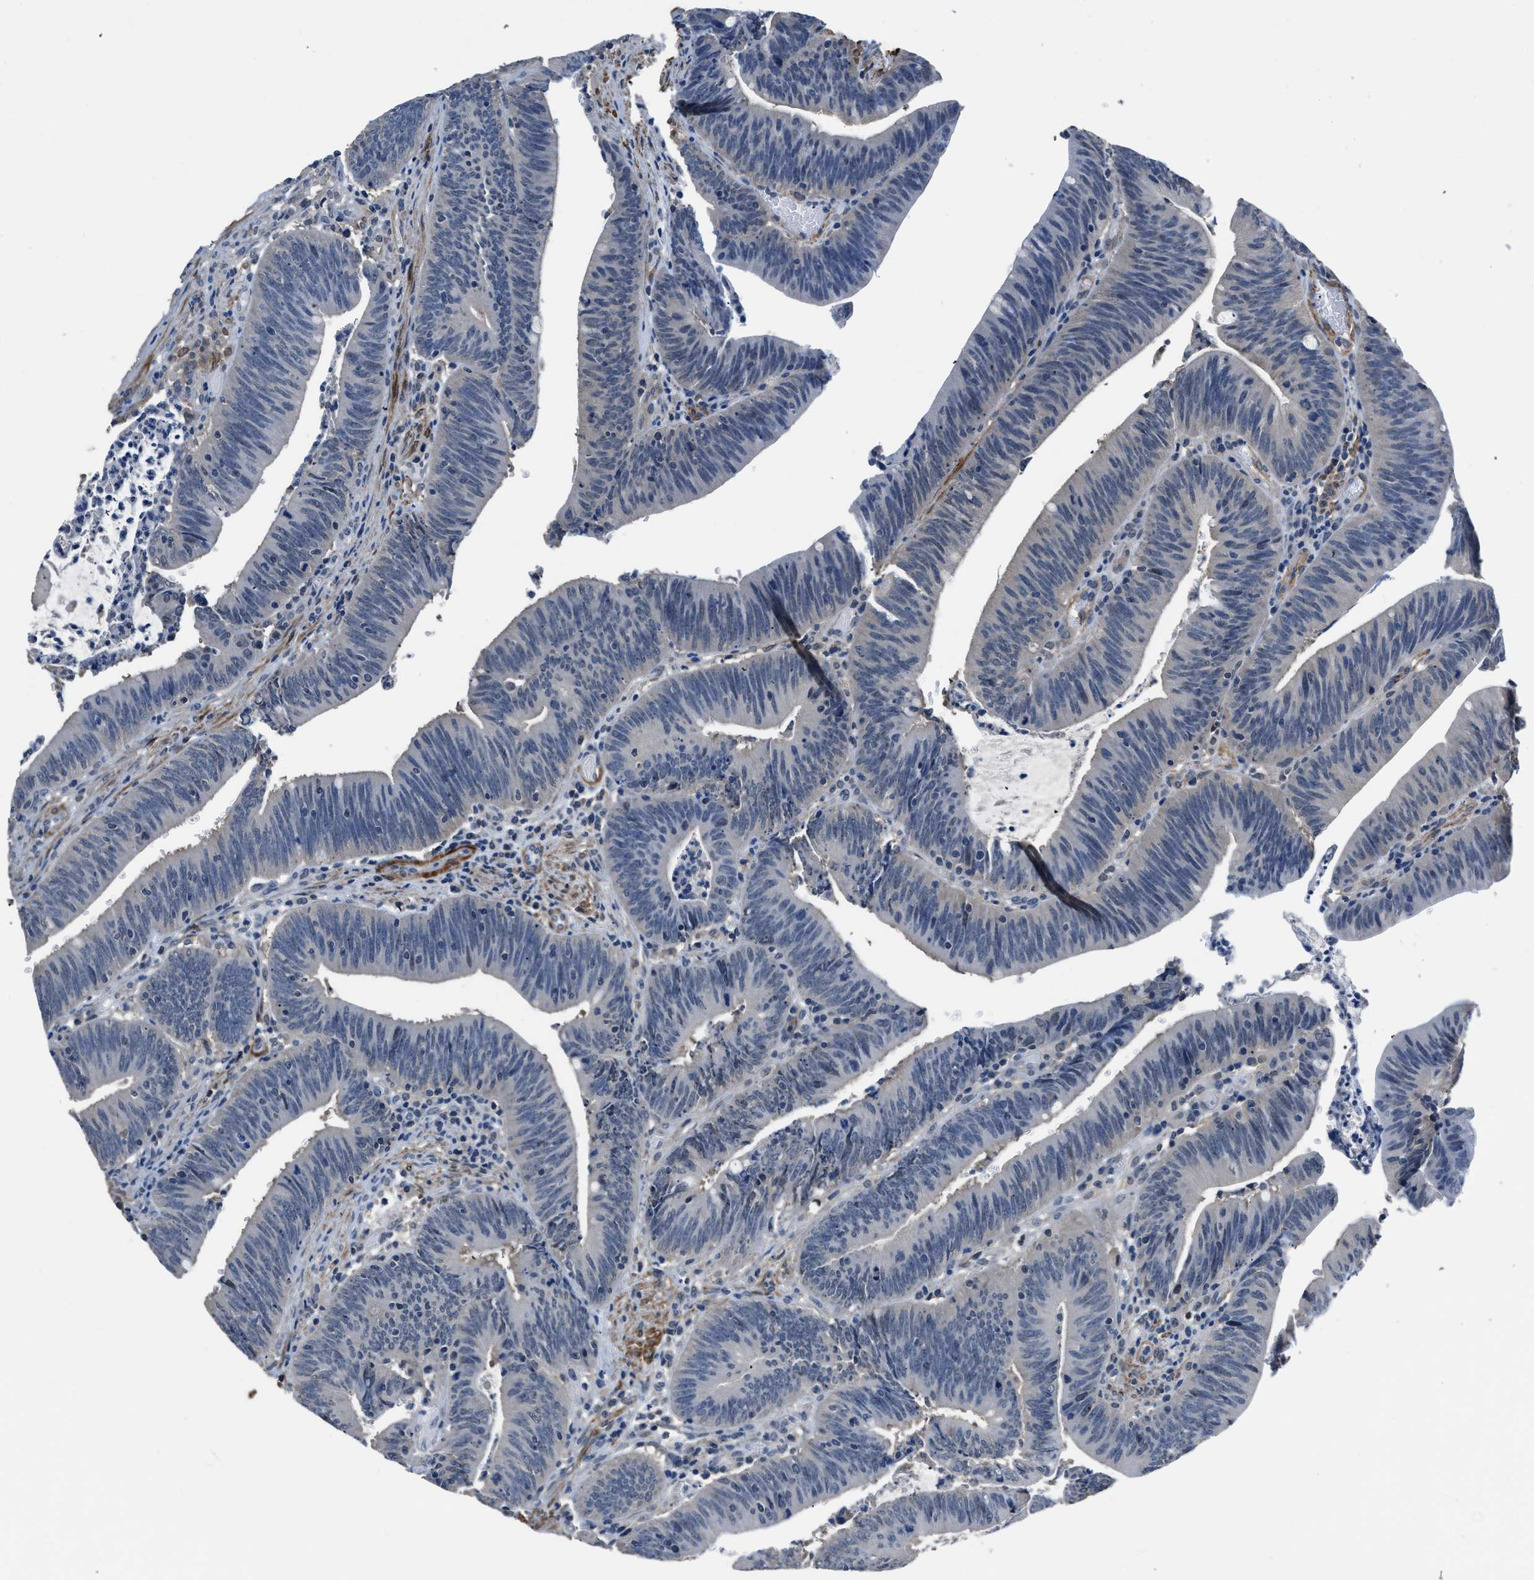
{"staining": {"intensity": "negative", "quantity": "none", "location": "none"}, "tissue": "colorectal cancer", "cell_type": "Tumor cells", "image_type": "cancer", "snomed": [{"axis": "morphology", "description": "Normal tissue, NOS"}, {"axis": "morphology", "description": "Adenocarcinoma, NOS"}, {"axis": "topography", "description": "Rectum"}], "caption": "Tumor cells are negative for protein expression in human adenocarcinoma (colorectal).", "gene": "LANCL2", "patient": {"sex": "female", "age": 66}}